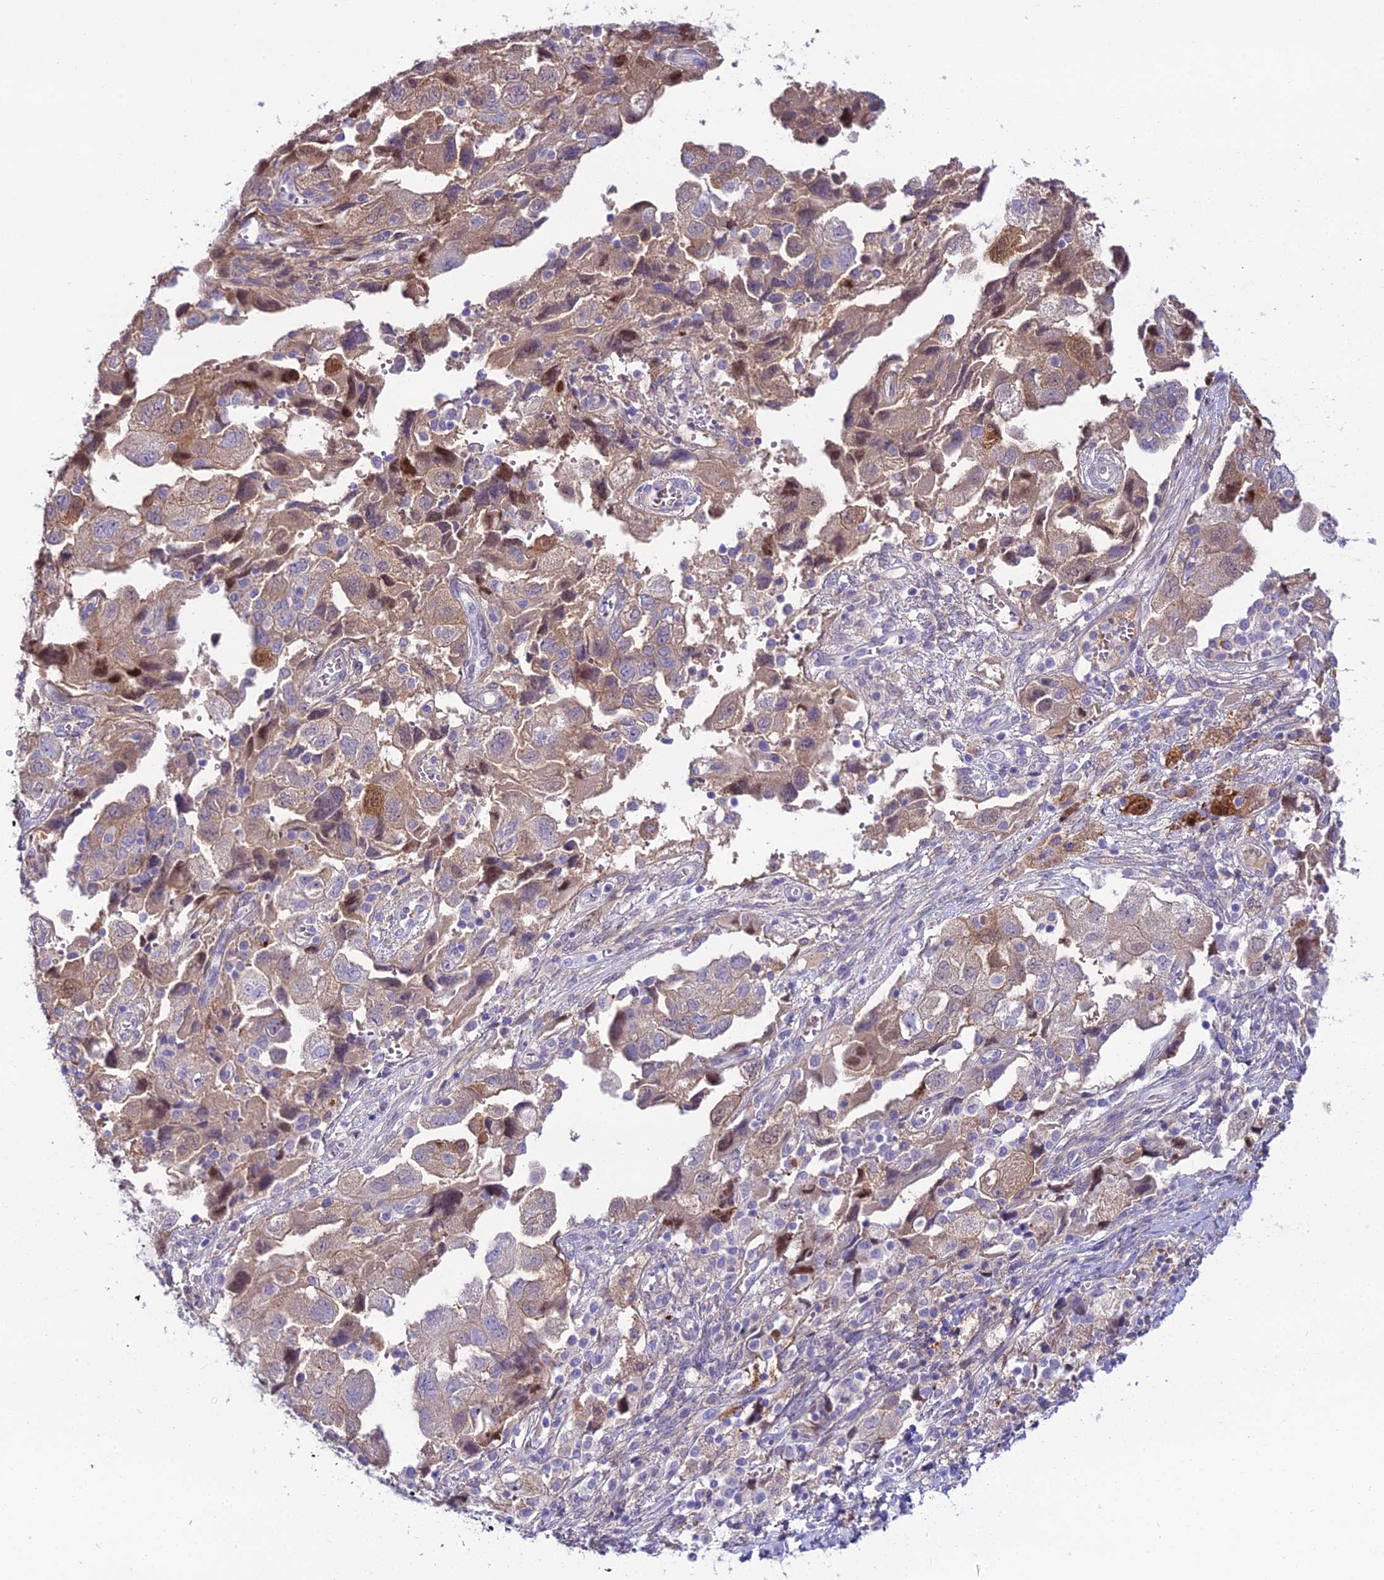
{"staining": {"intensity": "moderate", "quantity": "<25%", "location": "cytoplasmic/membranous,nuclear"}, "tissue": "ovarian cancer", "cell_type": "Tumor cells", "image_type": "cancer", "snomed": [{"axis": "morphology", "description": "Carcinoma, NOS"}, {"axis": "morphology", "description": "Cystadenocarcinoma, serous, NOS"}, {"axis": "topography", "description": "Ovary"}], "caption": "This histopathology image shows ovarian serous cystadenocarcinoma stained with IHC to label a protein in brown. The cytoplasmic/membranous and nuclear of tumor cells show moderate positivity for the protein. Nuclei are counter-stained blue.", "gene": "MB21D2", "patient": {"sex": "female", "age": 69}}